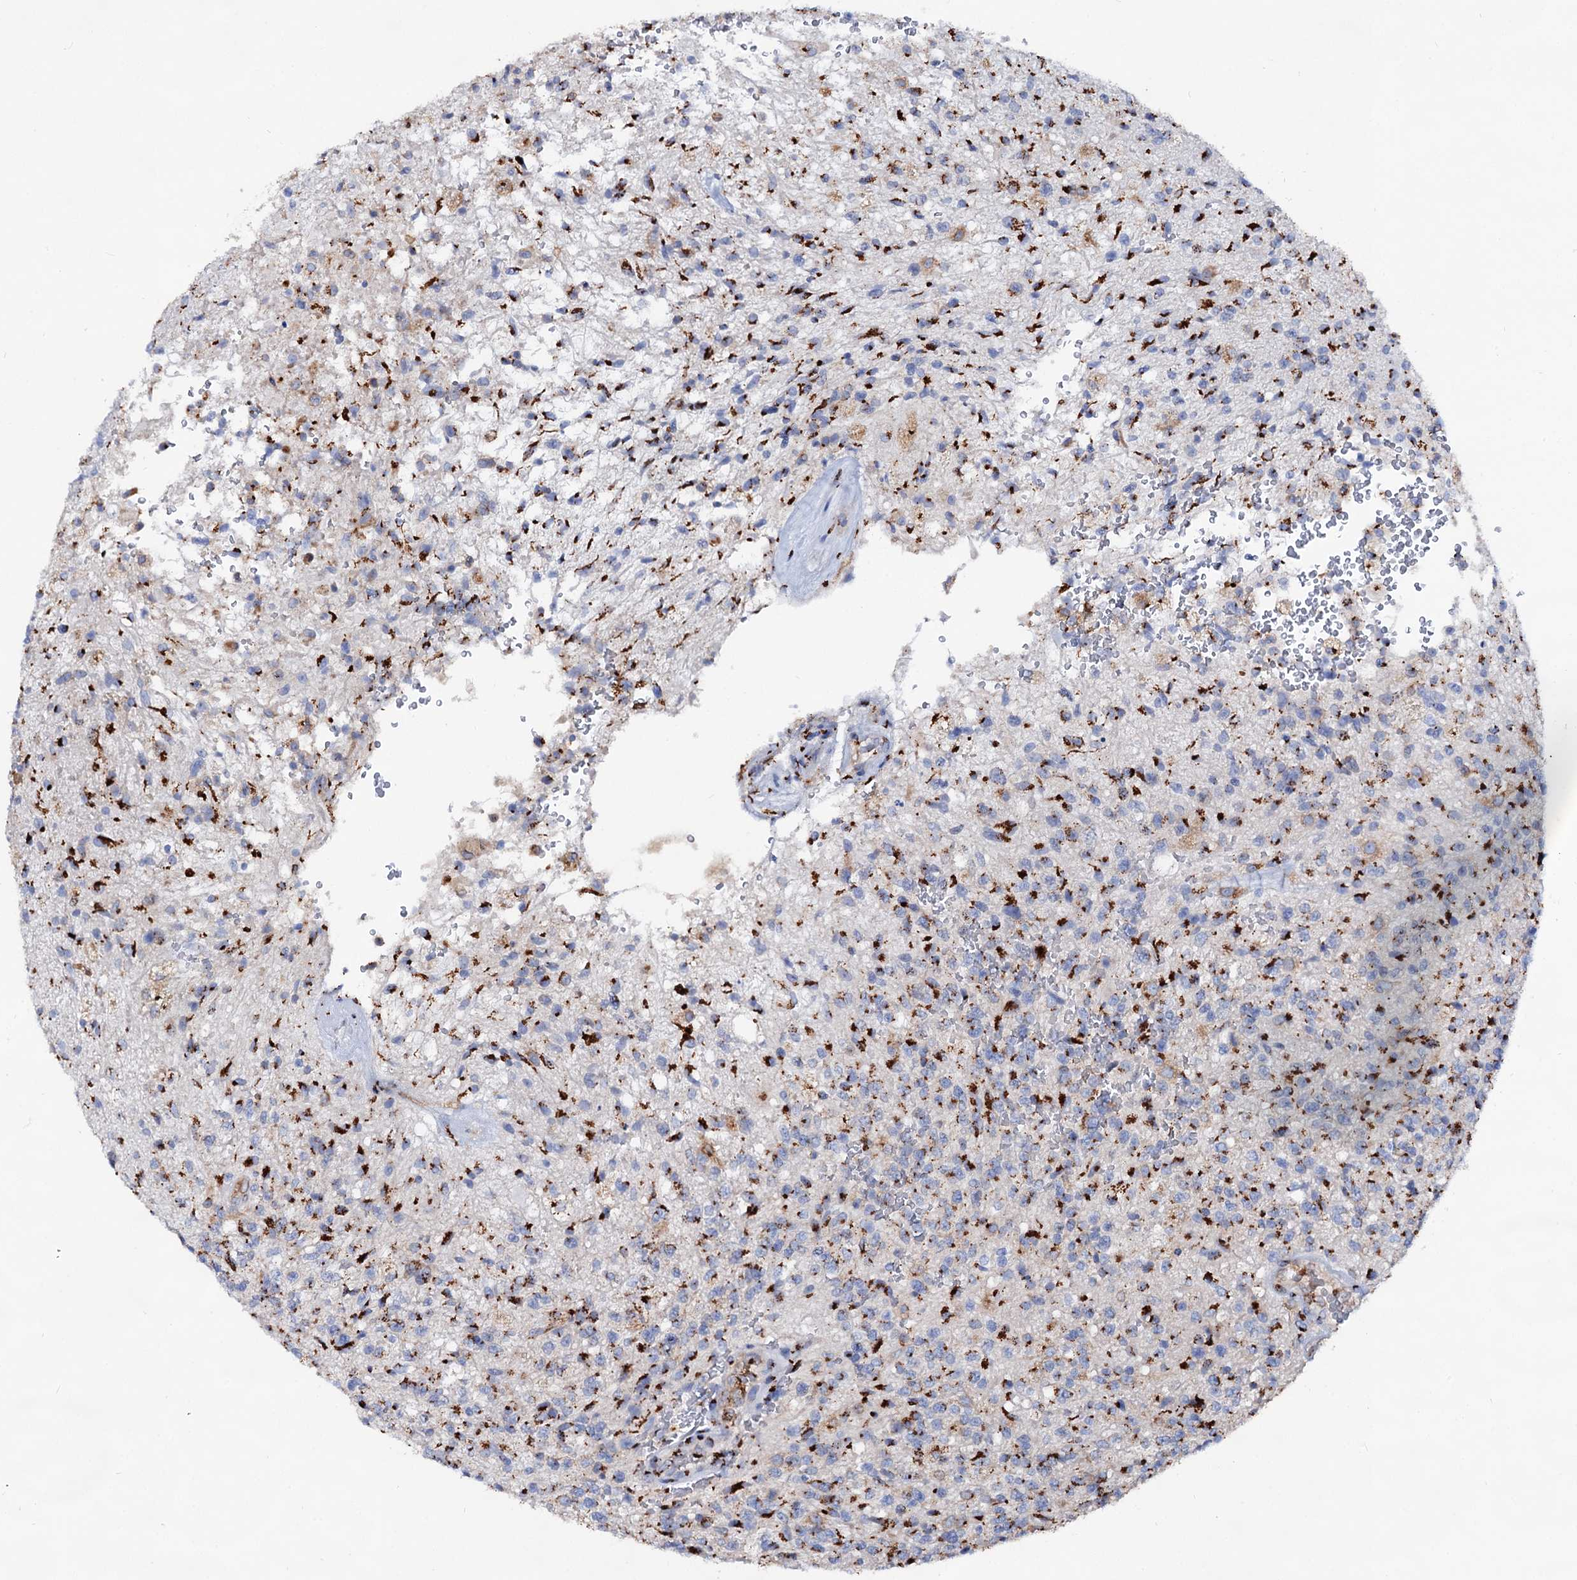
{"staining": {"intensity": "strong", "quantity": "25%-75%", "location": "cytoplasmic/membranous"}, "tissue": "glioma", "cell_type": "Tumor cells", "image_type": "cancer", "snomed": [{"axis": "morphology", "description": "Glioma, malignant, High grade"}, {"axis": "topography", "description": "Brain"}], "caption": "Immunohistochemical staining of human glioma displays high levels of strong cytoplasmic/membranous expression in approximately 25%-75% of tumor cells.", "gene": "TM9SF3", "patient": {"sex": "male", "age": 56}}